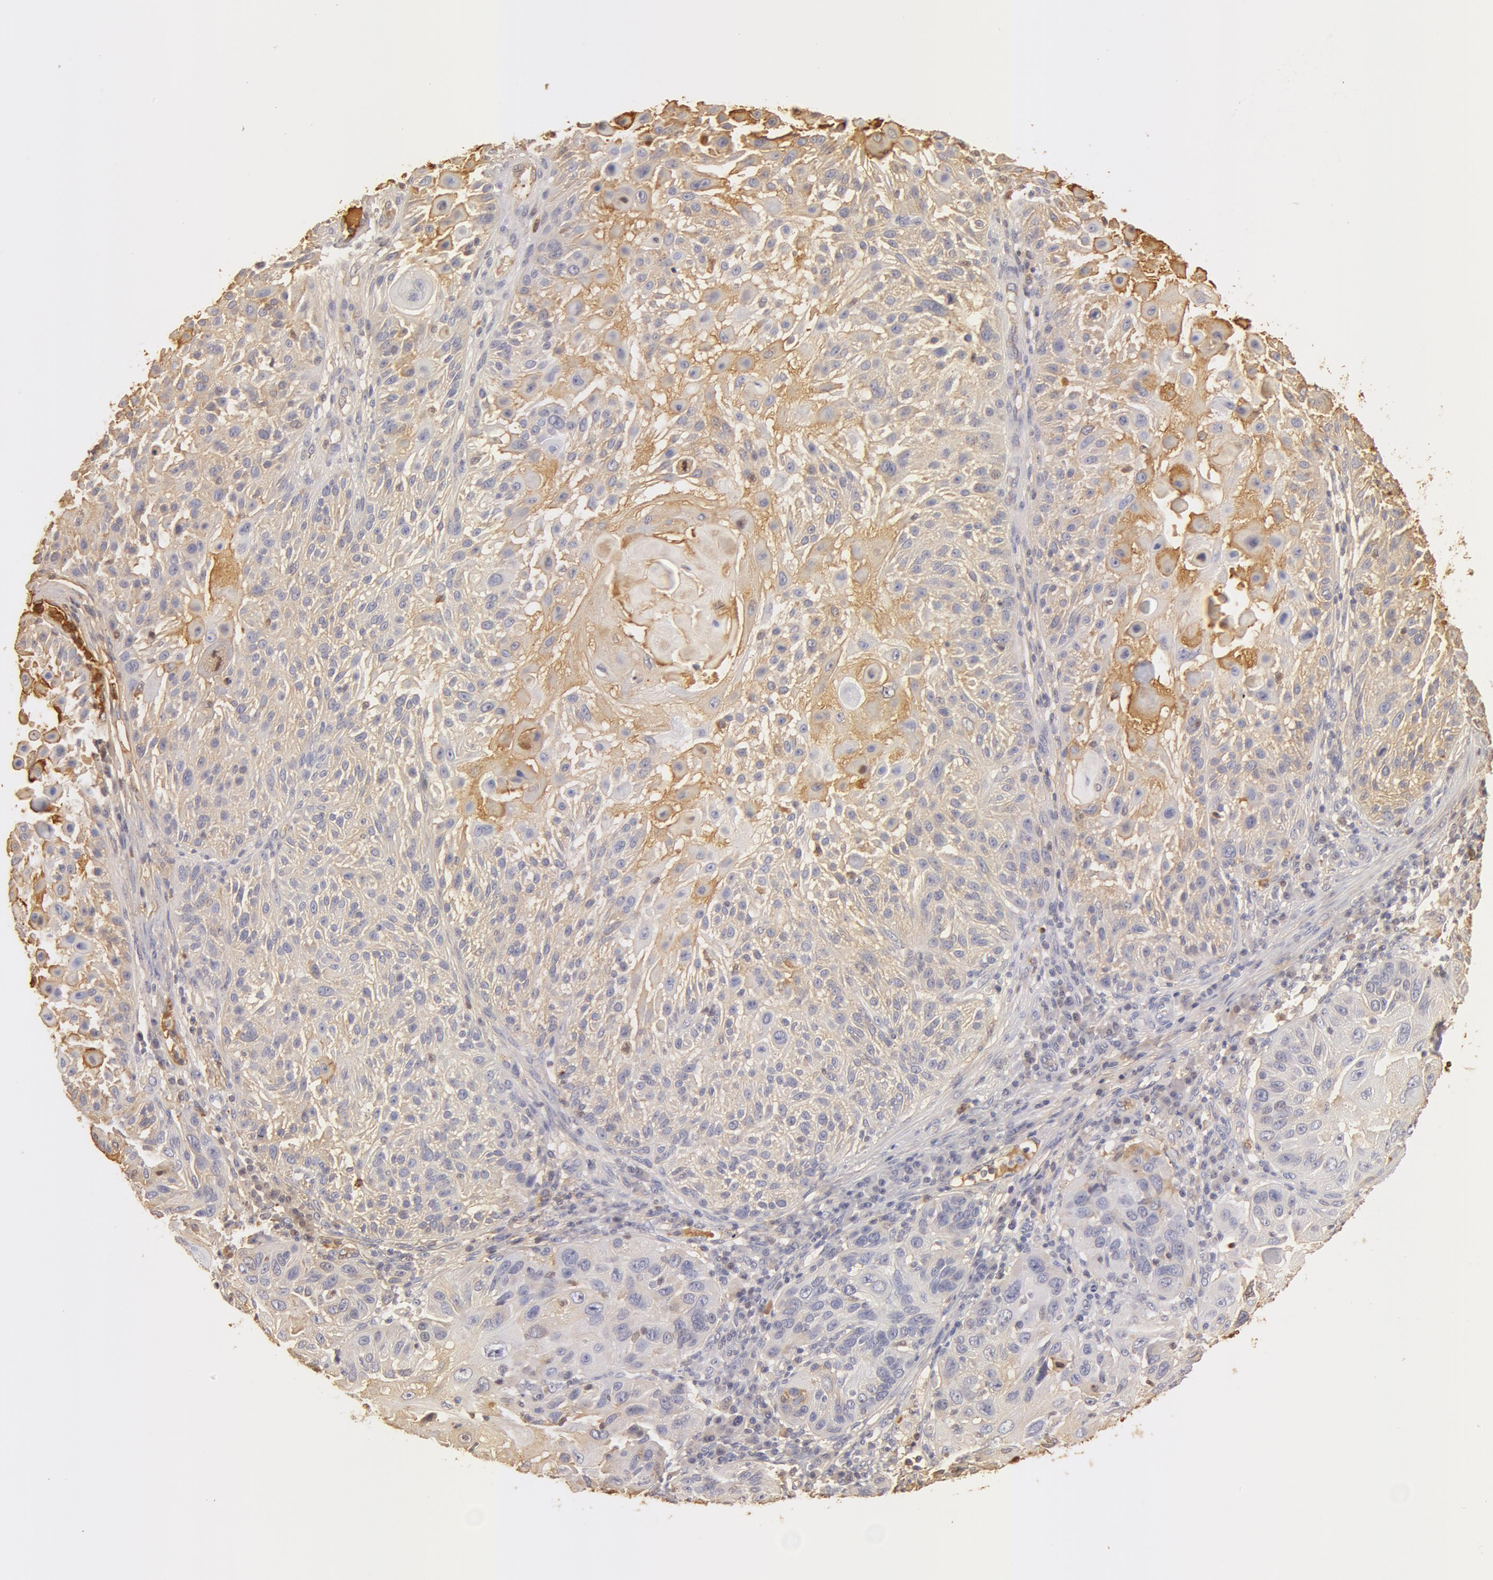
{"staining": {"intensity": "weak", "quantity": ">75%", "location": "cytoplasmic/membranous"}, "tissue": "skin cancer", "cell_type": "Tumor cells", "image_type": "cancer", "snomed": [{"axis": "morphology", "description": "Squamous cell carcinoma, NOS"}, {"axis": "topography", "description": "Skin"}], "caption": "IHC photomicrograph of skin cancer stained for a protein (brown), which displays low levels of weak cytoplasmic/membranous staining in approximately >75% of tumor cells.", "gene": "TF", "patient": {"sex": "female", "age": 89}}